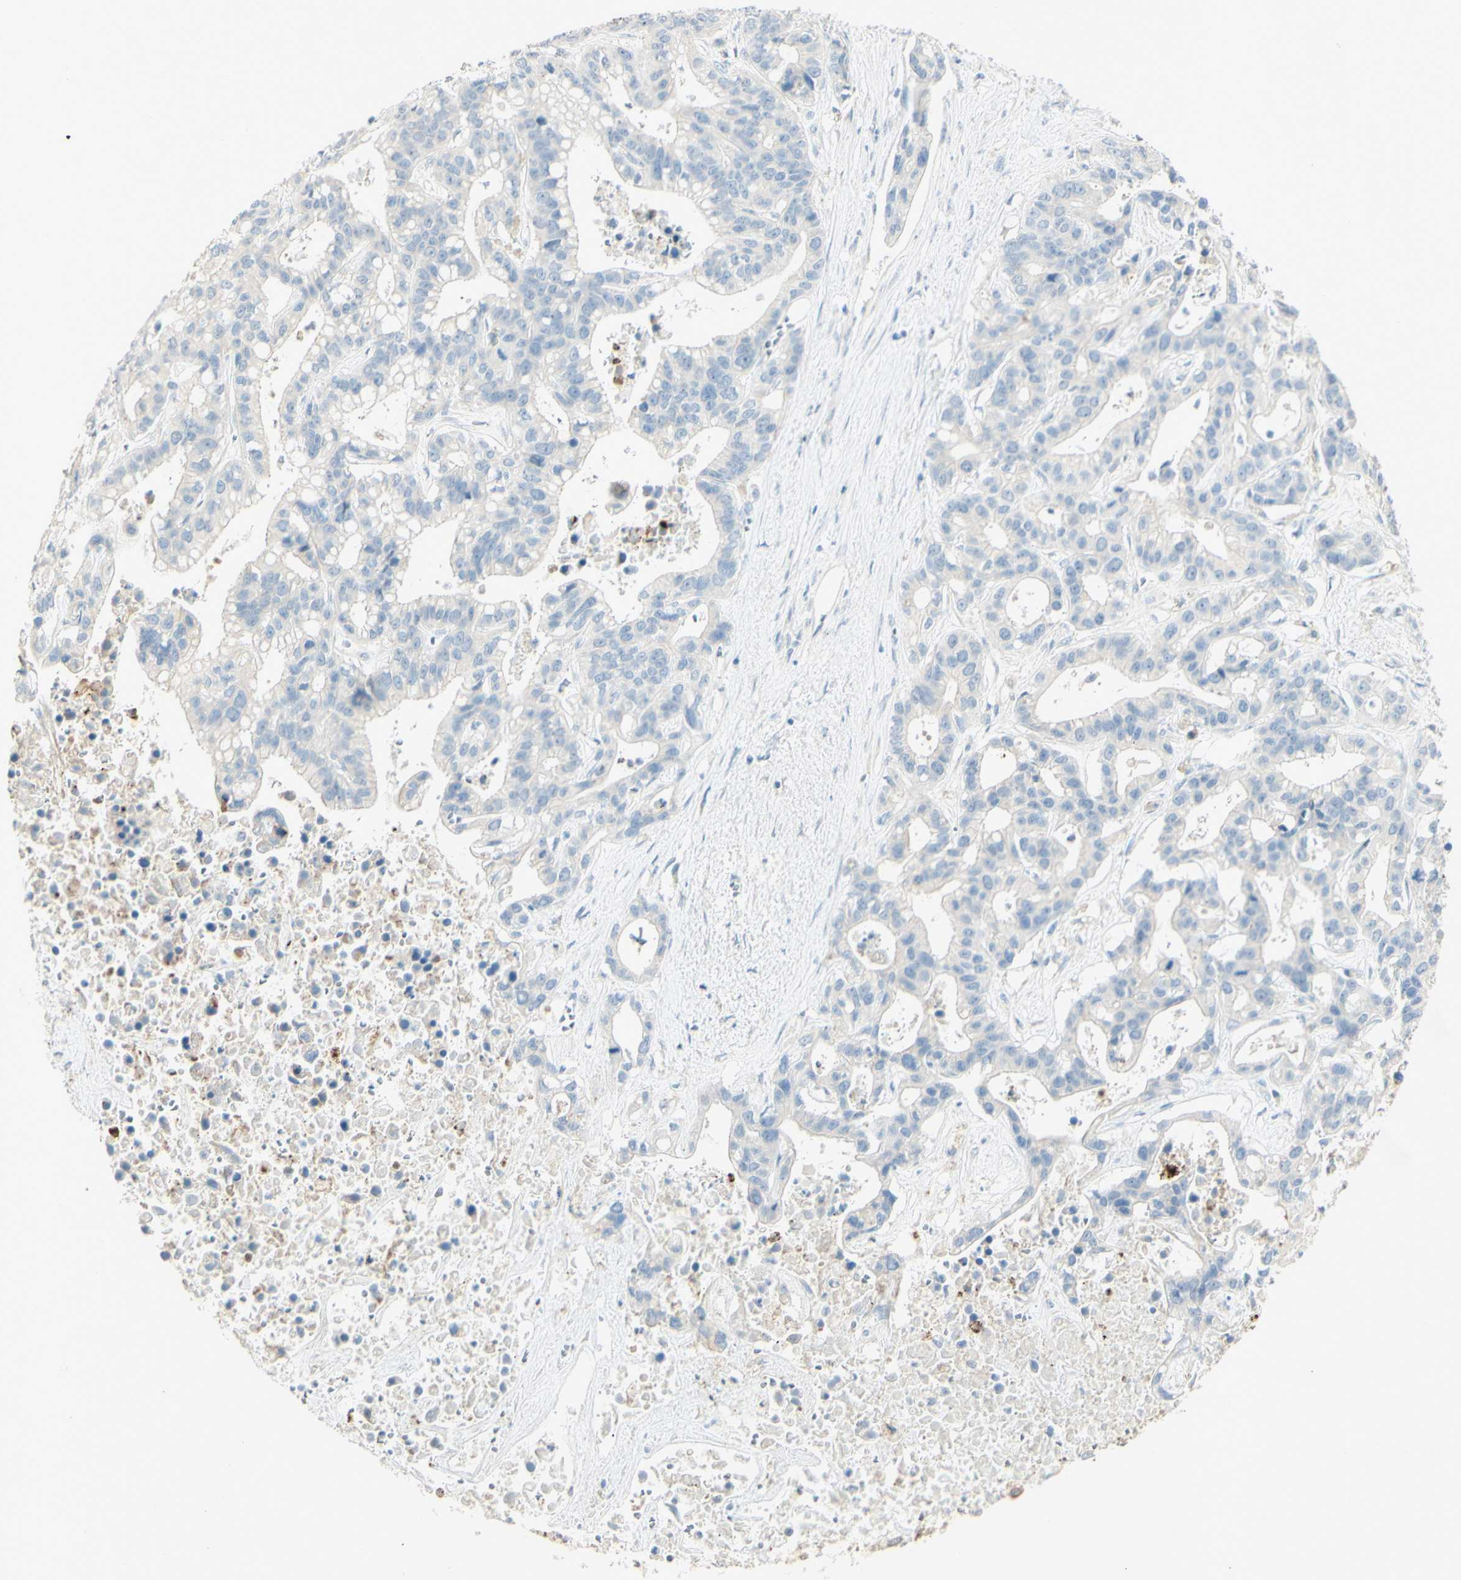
{"staining": {"intensity": "negative", "quantity": "none", "location": "none"}, "tissue": "liver cancer", "cell_type": "Tumor cells", "image_type": "cancer", "snomed": [{"axis": "morphology", "description": "Cholangiocarcinoma"}, {"axis": "topography", "description": "Liver"}], "caption": "Tumor cells are negative for protein expression in human liver cholangiocarcinoma. (DAB (3,3'-diaminobenzidine) immunohistochemistry visualized using brightfield microscopy, high magnification).", "gene": "ART3", "patient": {"sex": "female", "age": 65}}